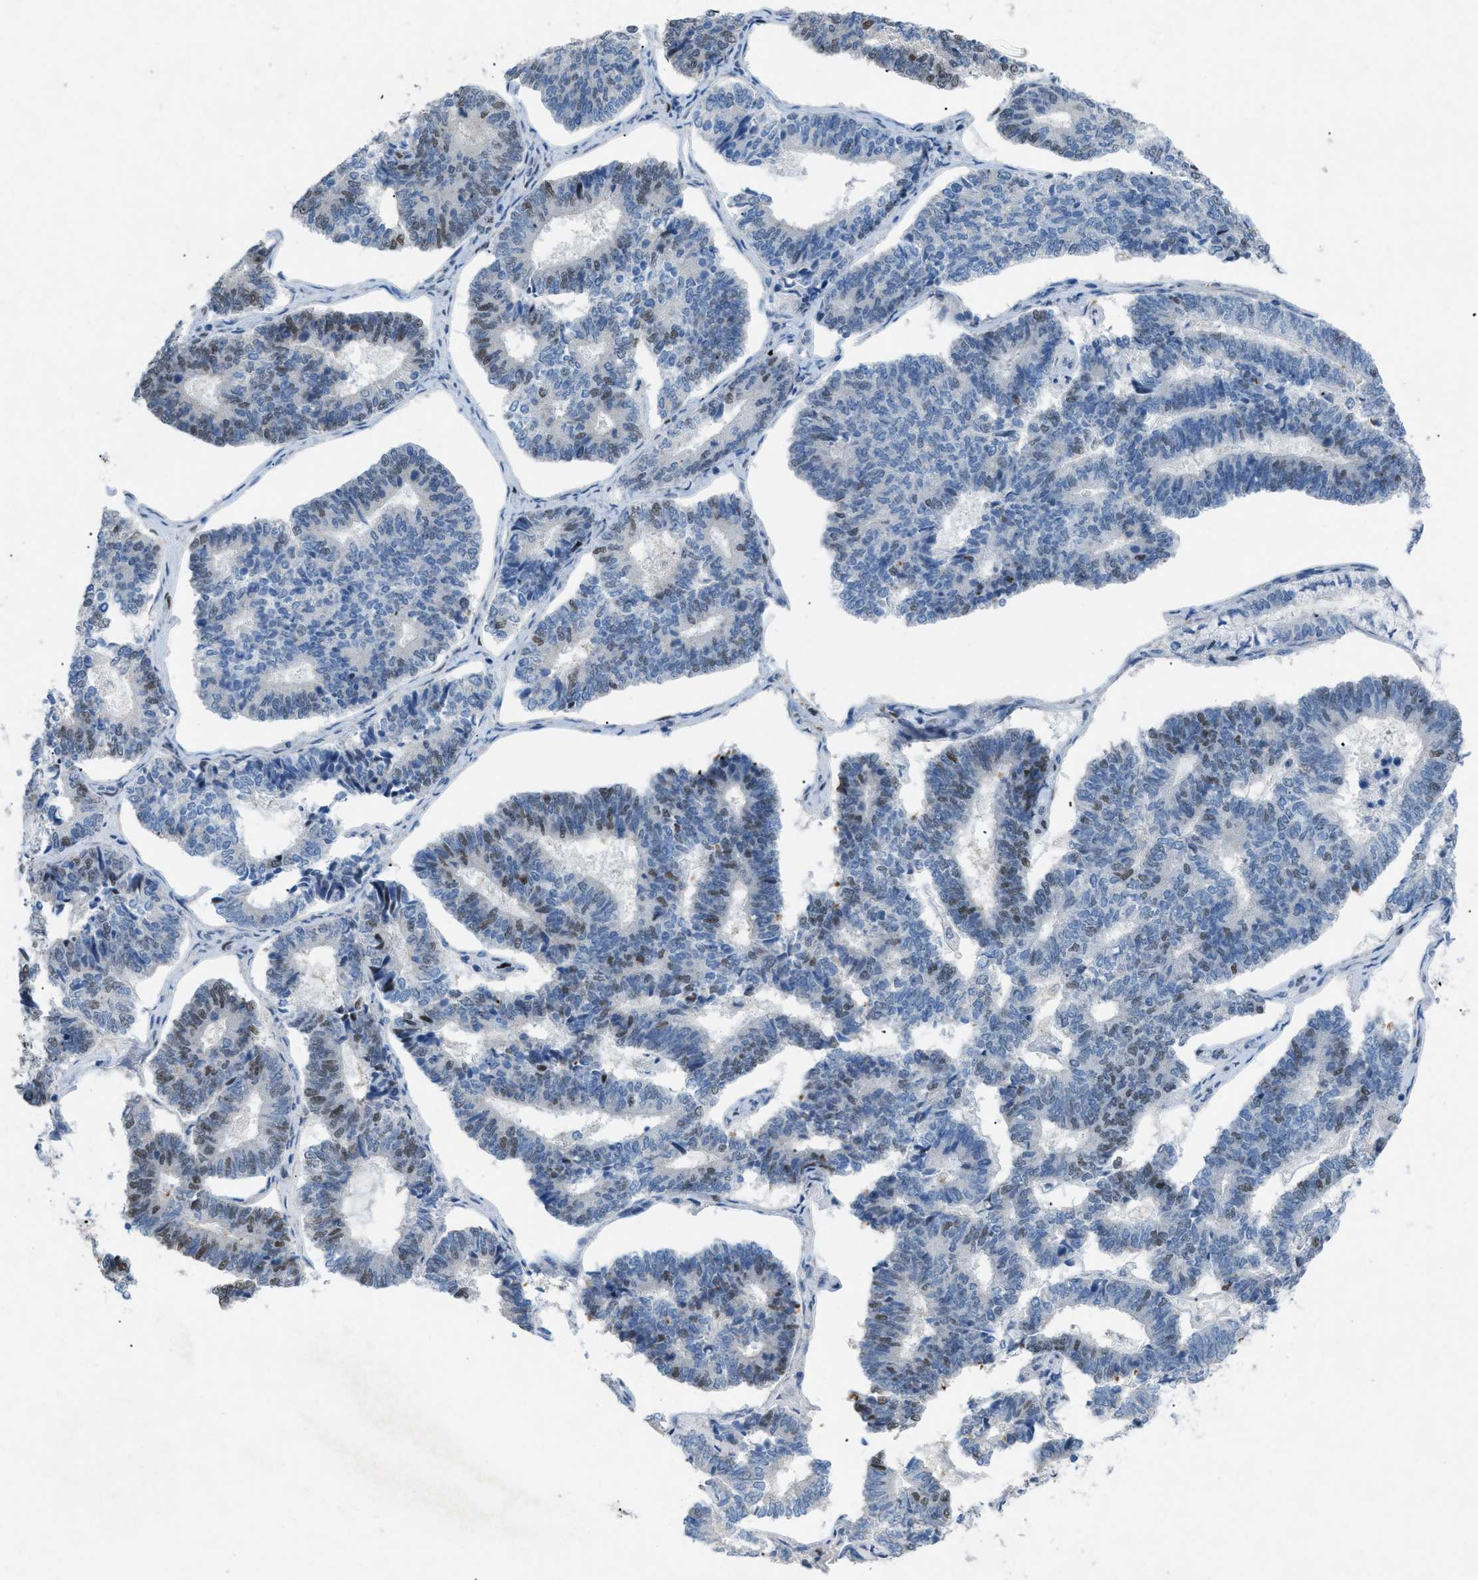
{"staining": {"intensity": "weak", "quantity": "<25%", "location": "nuclear"}, "tissue": "endometrial cancer", "cell_type": "Tumor cells", "image_type": "cancer", "snomed": [{"axis": "morphology", "description": "Adenocarcinoma, NOS"}, {"axis": "topography", "description": "Endometrium"}], "caption": "An IHC micrograph of endometrial cancer (adenocarcinoma) is shown. There is no staining in tumor cells of endometrial cancer (adenocarcinoma).", "gene": "TASOR", "patient": {"sex": "female", "age": 70}}